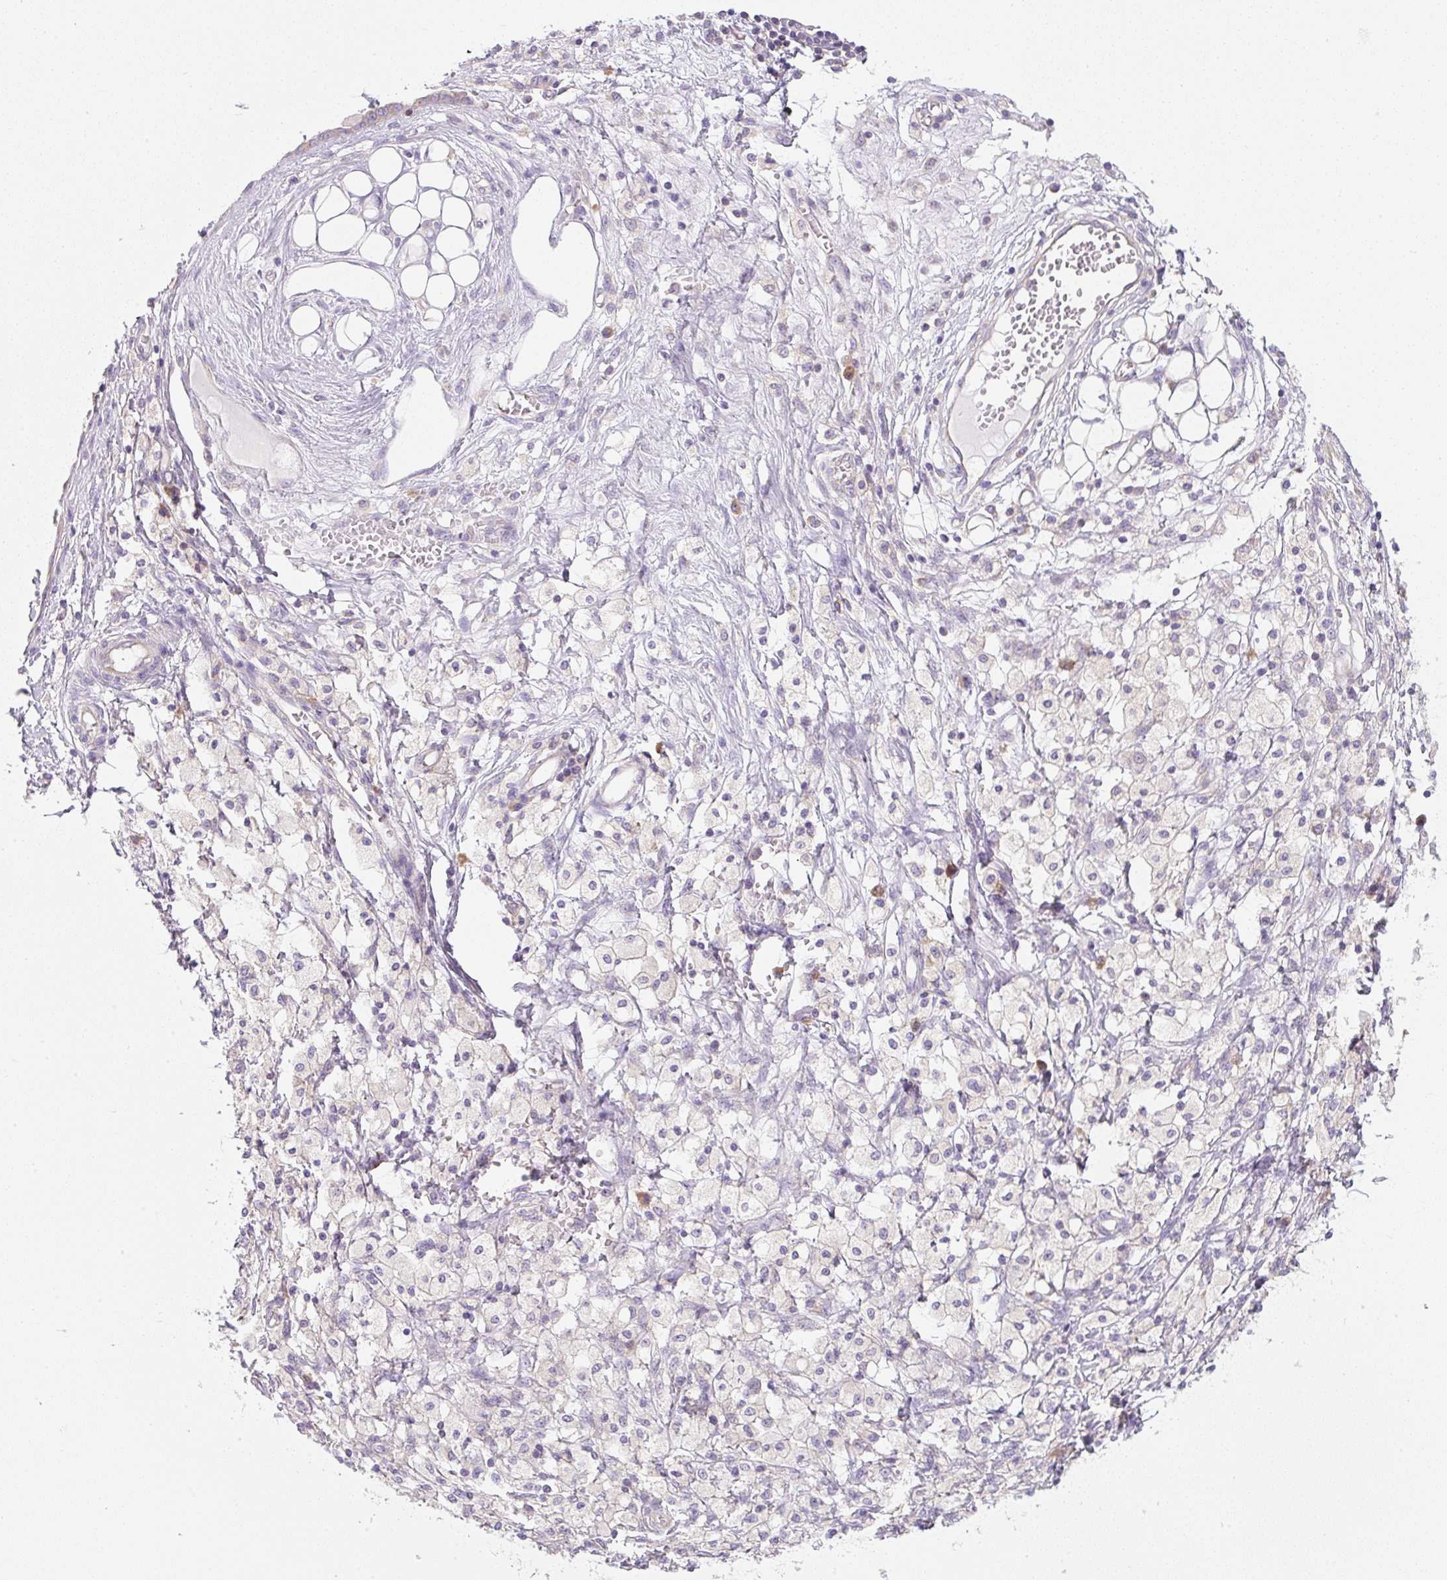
{"staining": {"intensity": "negative", "quantity": "none", "location": "none"}, "tissue": "ovarian cancer", "cell_type": "Tumor cells", "image_type": "cancer", "snomed": [{"axis": "morphology", "description": "Carcinoma, endometroid"}, {"axis": "topography", "description": "Ovary"}], "caption": "There is no significant staining in tumor cells of endometroid carcinoma (ovarian).", "gene": "RPL18A", "patient": {"sex": "female", "age": 42}}